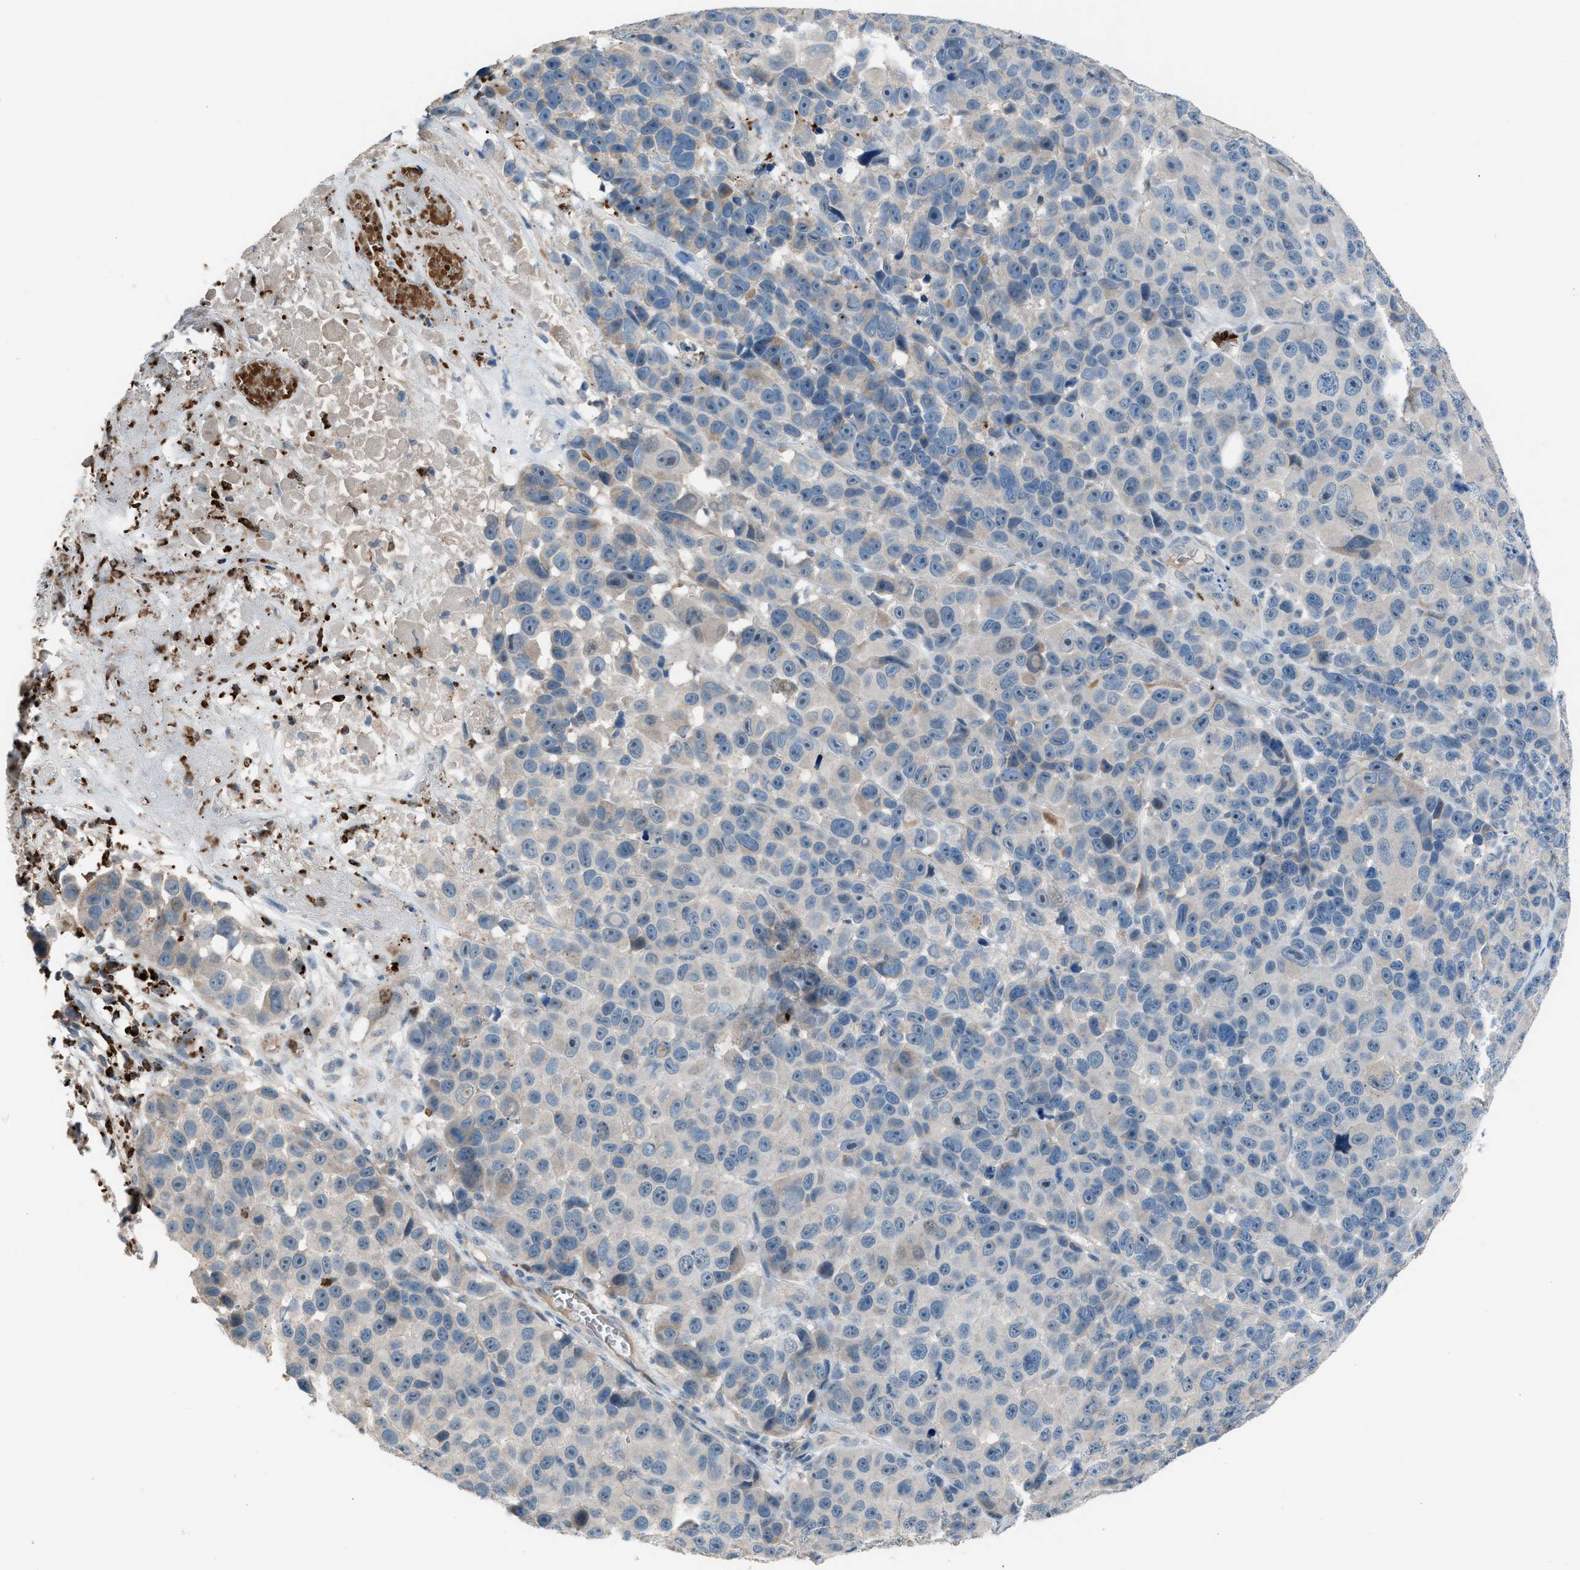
{"staining": {"intensity": "negative", "quantity": "none", "location": "none"}, "tissue": "melanoma", "cell_type": "Tumor cells", "image_type": "cancer", "snomed": [{"axis": "morphology", "description": "Malignant melanoma, NOS"}, {"axis": "topography", "description": "Skin"}], "caption": "Immunohistochemical staining of human malignant melanoma displays no significant staining in tumor cells.", "gene": "CFAP77", "patient": {"sex": "male", "age": 53}}